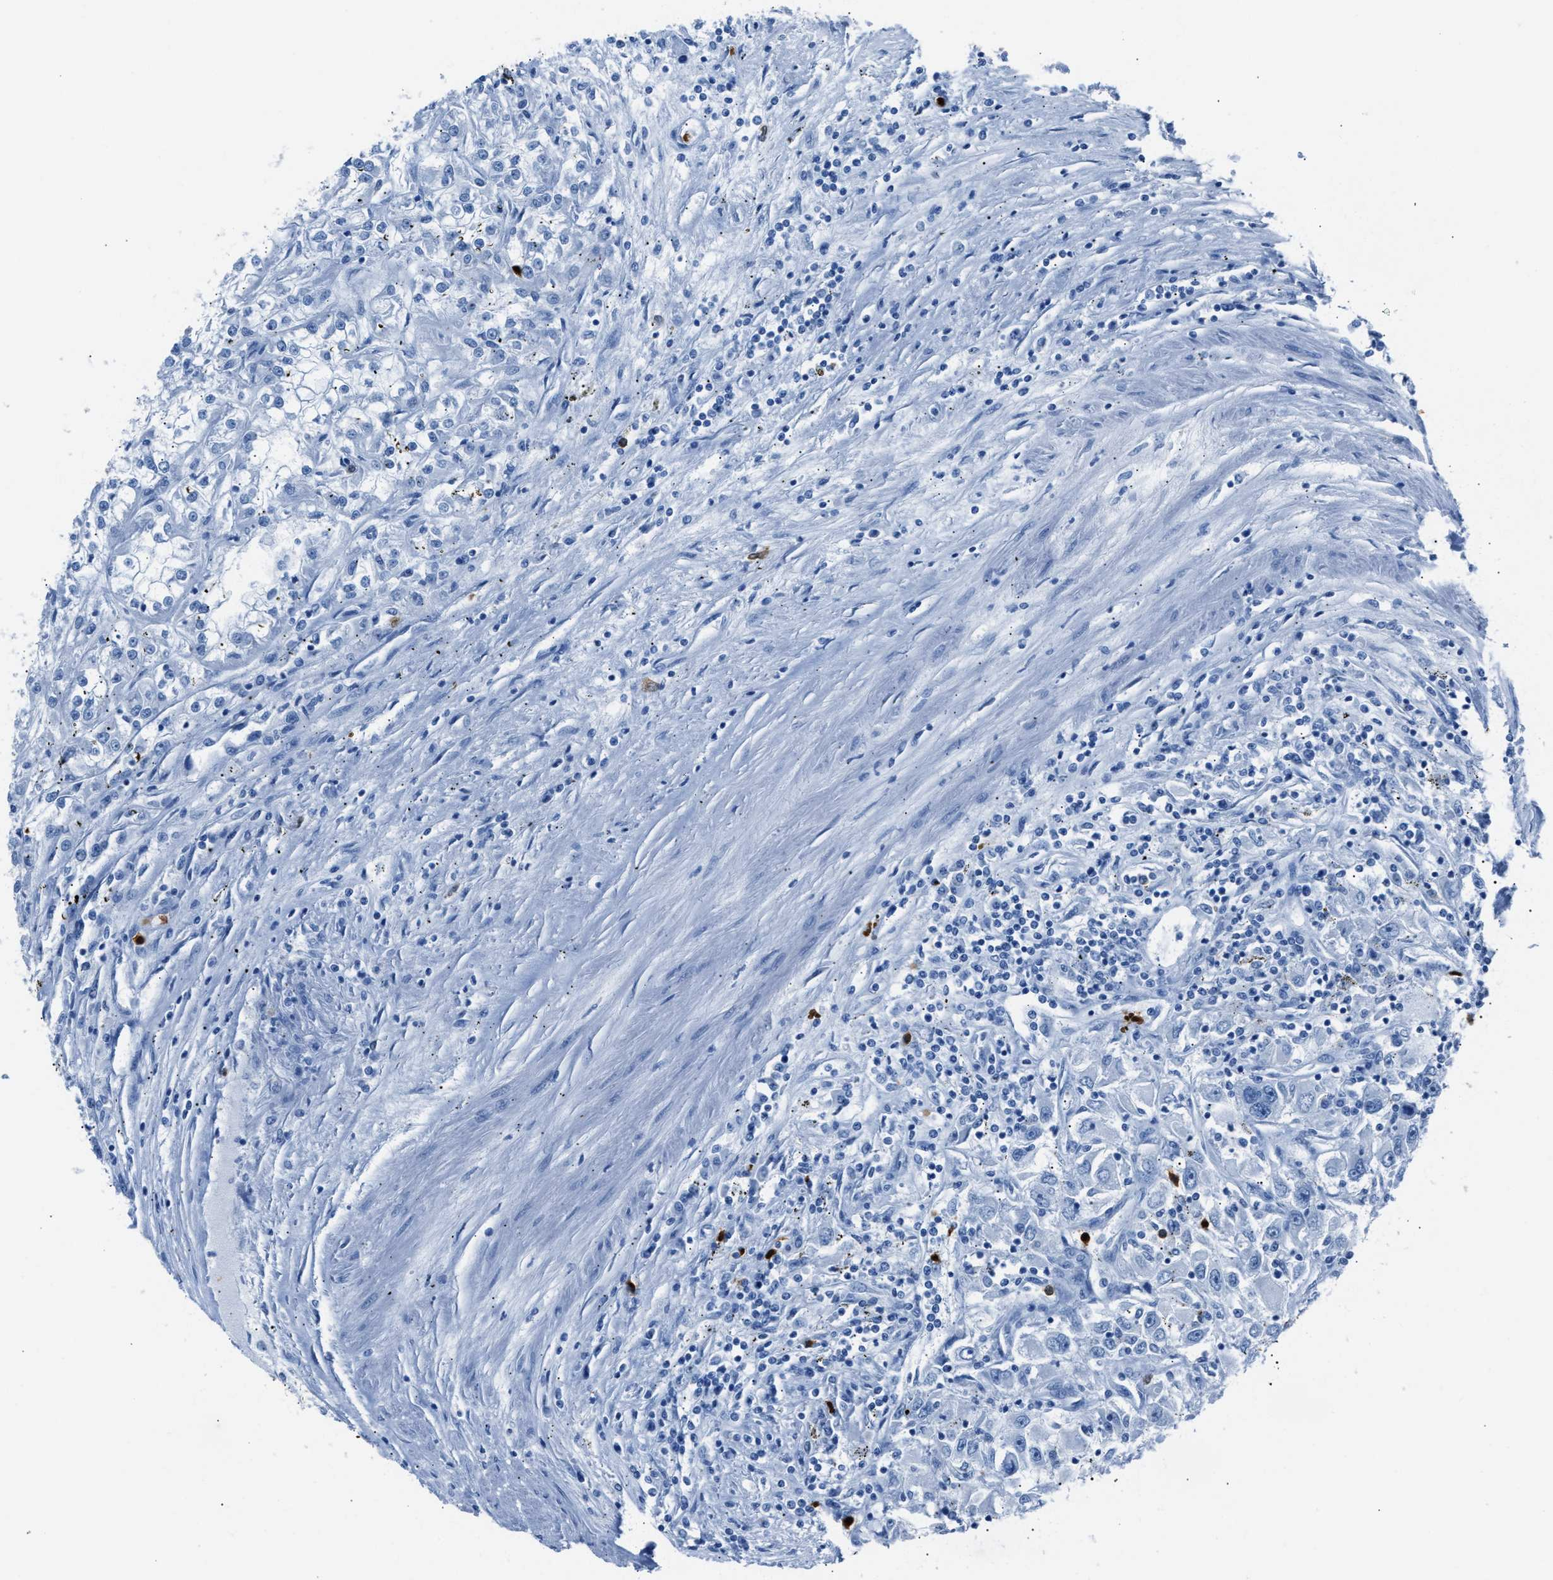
{"staining": {"intensity": "negative", "quantity": "none", "location": "none"}, "tissue": "renal cancer", "cell_type": "Tumor cells", "image_type": "cancer", "snomed": [{"axis": "morphology", "description": "Adenocarcinoma, NOS"}, {"axis": "topography", "description": "Kidney"}], "caption": "A histopathology image of renal cancer stained for a protein reveals no brown staining in tumor cells.", "gene": "S100P", "patient": {"sex": "female", "age": 52}}